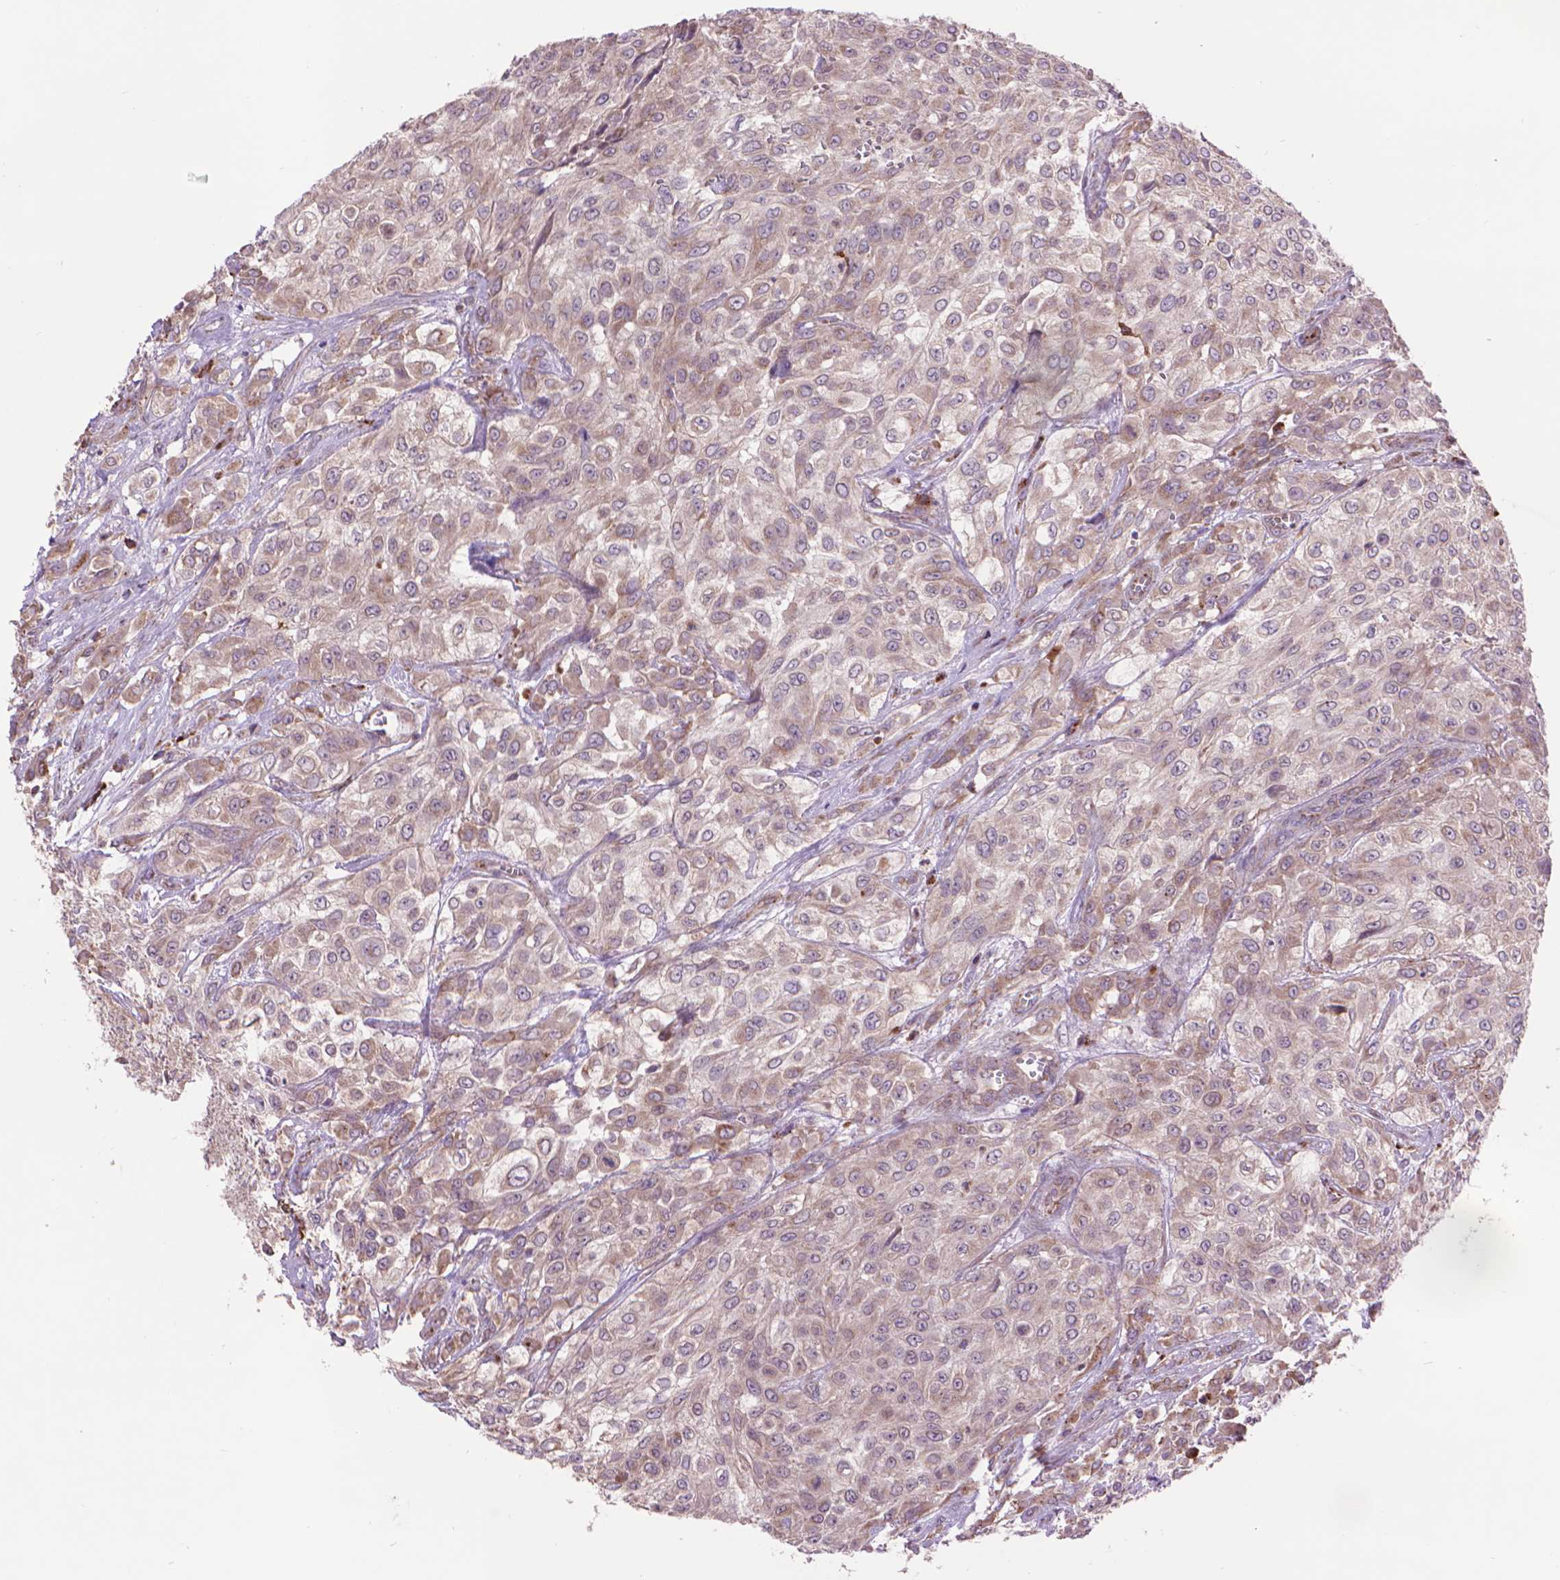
{"staining": {"intensity": "weak", "quantity": ">75%", "location": "cytoplasmic/membranous"}, "tissue": "urothelial cancer", "cell_type": "Tumor cells", "image_type": "cancer", "snomed": [{"axis": "morphology", "description": "Urothelial carcinoma, High grade"}, {"axis": "topography", "description": "Urinary bladder"}], "caption": "Urothelial carcinoma (high-grade) tissue displays weak cytoplasmic/membranous expression in approximately >75% of tumor cells (brown staining indicates protein expression, while blue staining denotes nuclei).", "gene": "GLB1", "patient": {"sex": "male", "age": 57}}